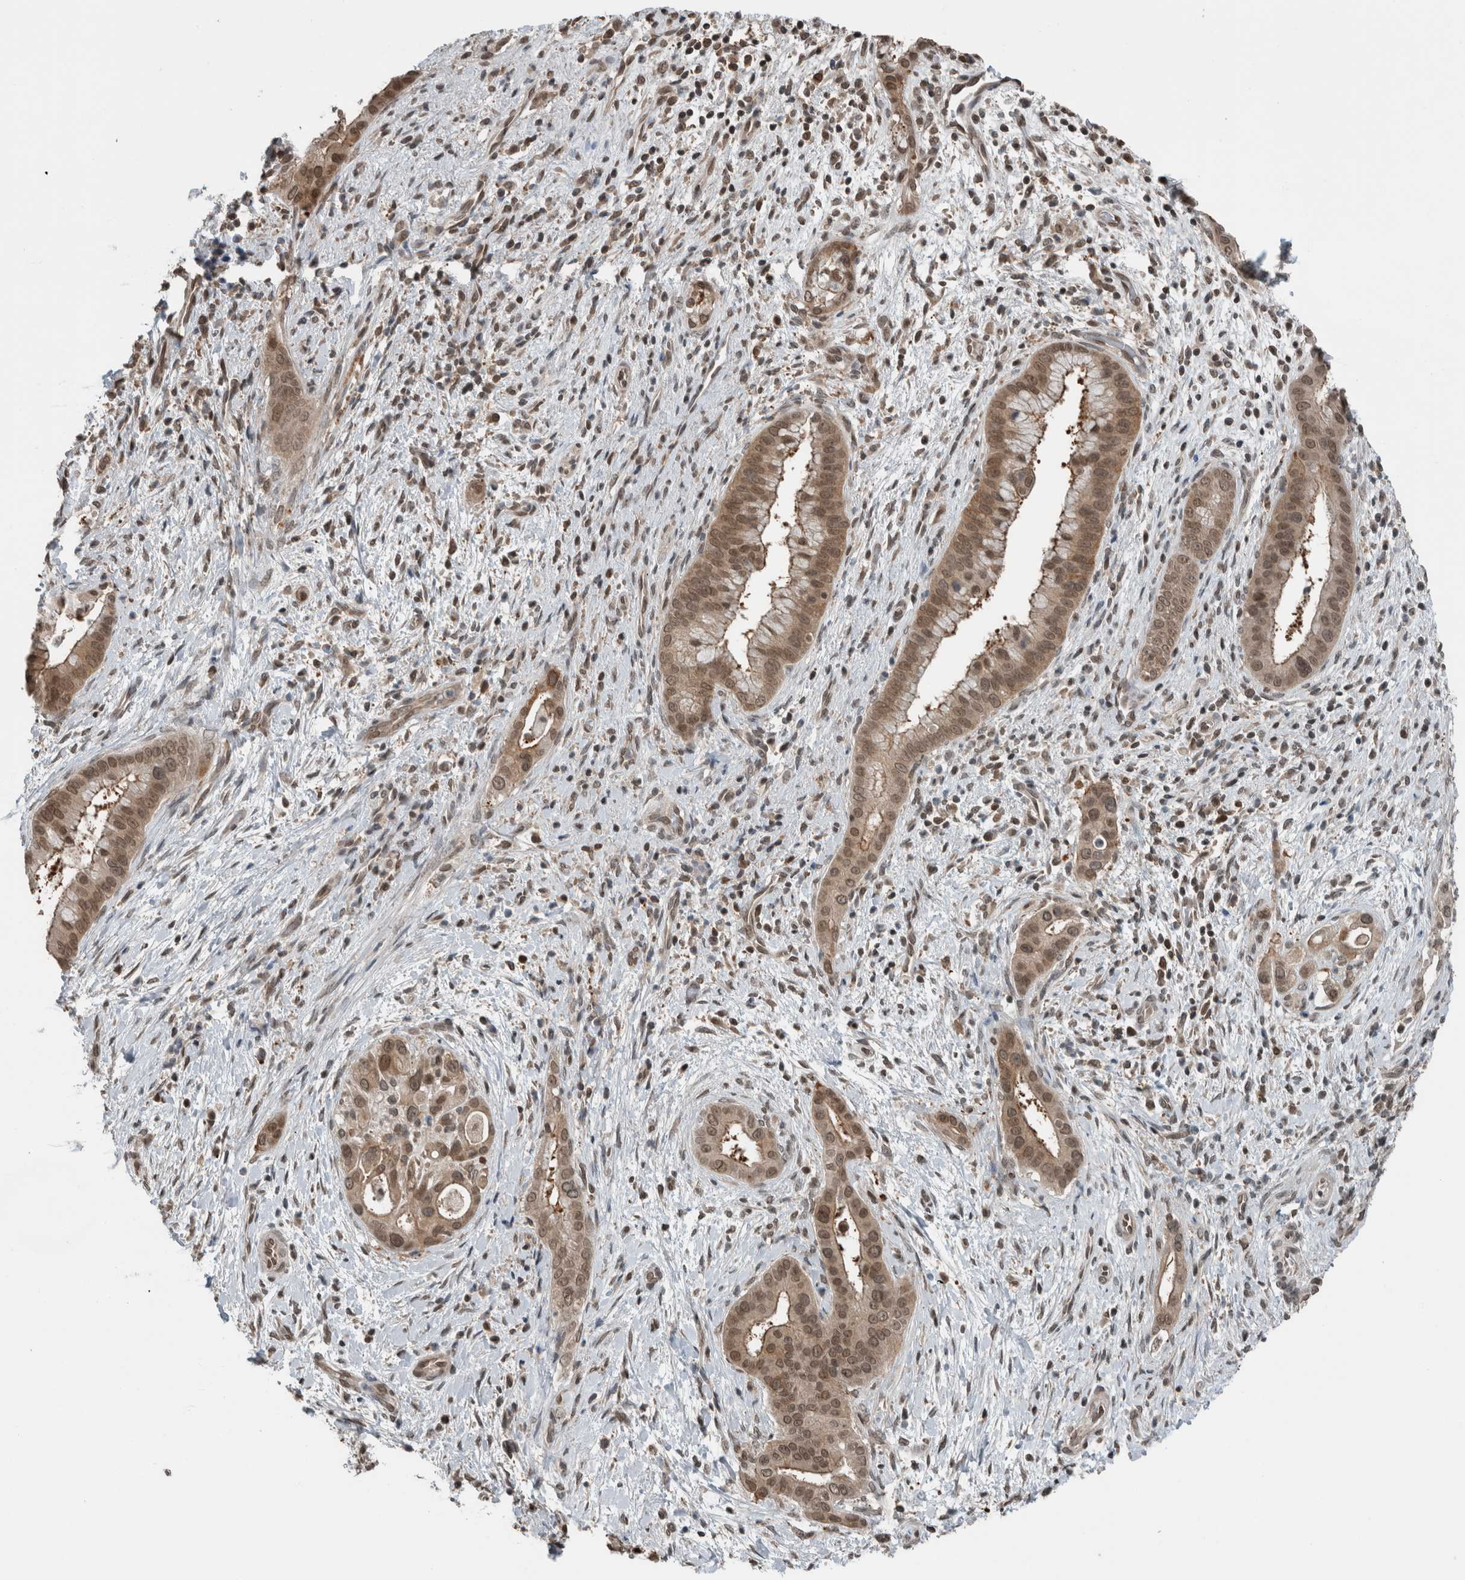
{"staining": {"intensity": "moderate", "quantity": ">75%", "location": "cytoplasmic/membranous,nuclear"}, "tissue": "liver cancer", "cell_type": "Tumor cells", "image_type": "cancer", "snomed": [{"axis": "morphology", "description": "Cholangiocarcinoma"}, {"axis": "topography", "description": "Liver"}], "caption": "DAB (3,3'-diaminobenzidine) immunohistochemical staining of cholangiocarcinoma (liver) demonstrates moderate cytoplasmic/membranous and nuclear protein expression in about >75% of tumor cells.", "gene": "SPAG7", "patient": {"sex": "female", "age": 54}}